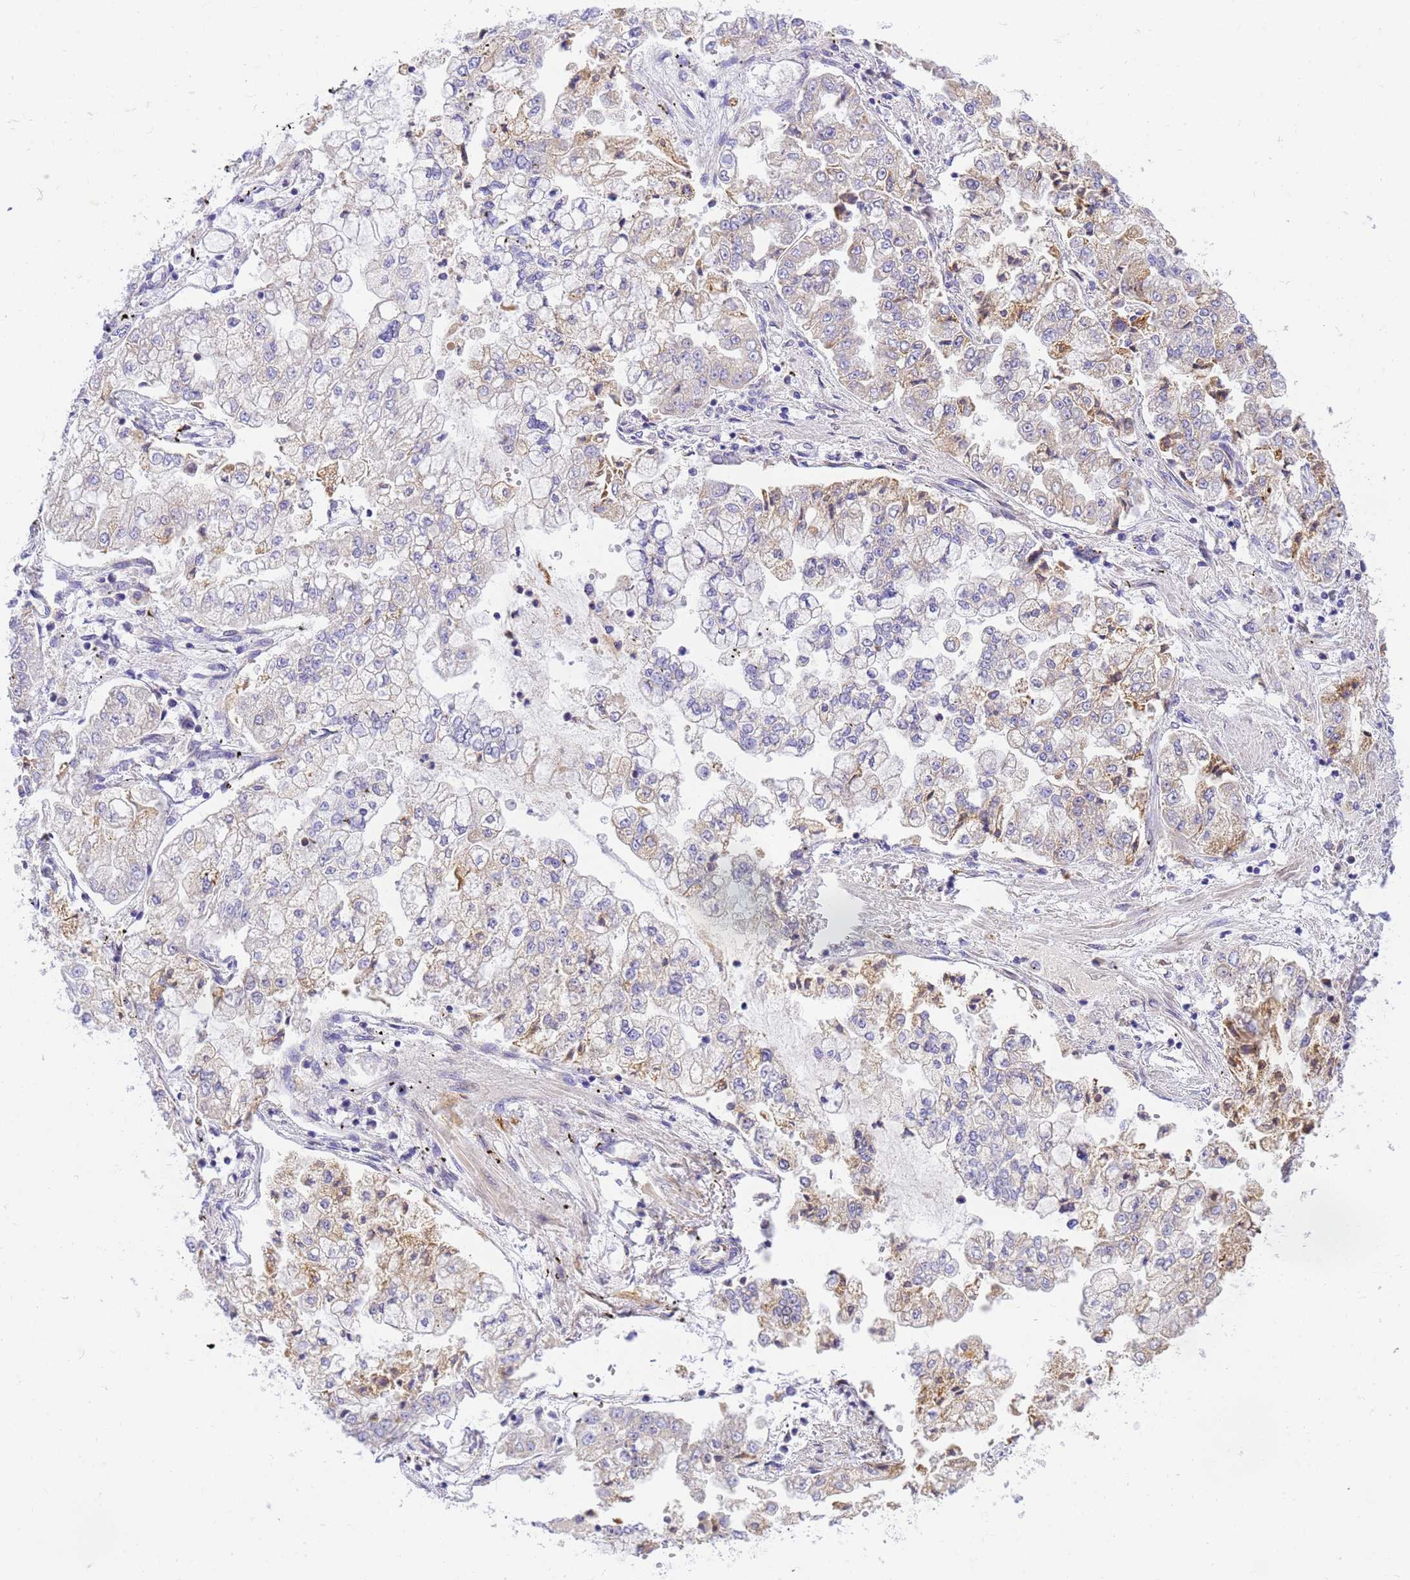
{"staining": {"intensity": "weak", "quantity": "<25%", "location": "cytoplasmic/membranous"}, "tissue": "stomach cancer", "cell_type": "Tumor cells", "image_type": "cancer", "snomed": [{"axis": "morphology", "description": "Adenocarcinoma, NOS"}, {"axis": "topography", "description": "Stomach"}], "caption": "DAB immunohistochemical staining of stomach cancer (adenocarcinoma) exhibits no significant staining in tumor cells.", "gene": "RHBDD3", "patient": {"sex": "male", "age": 76}}